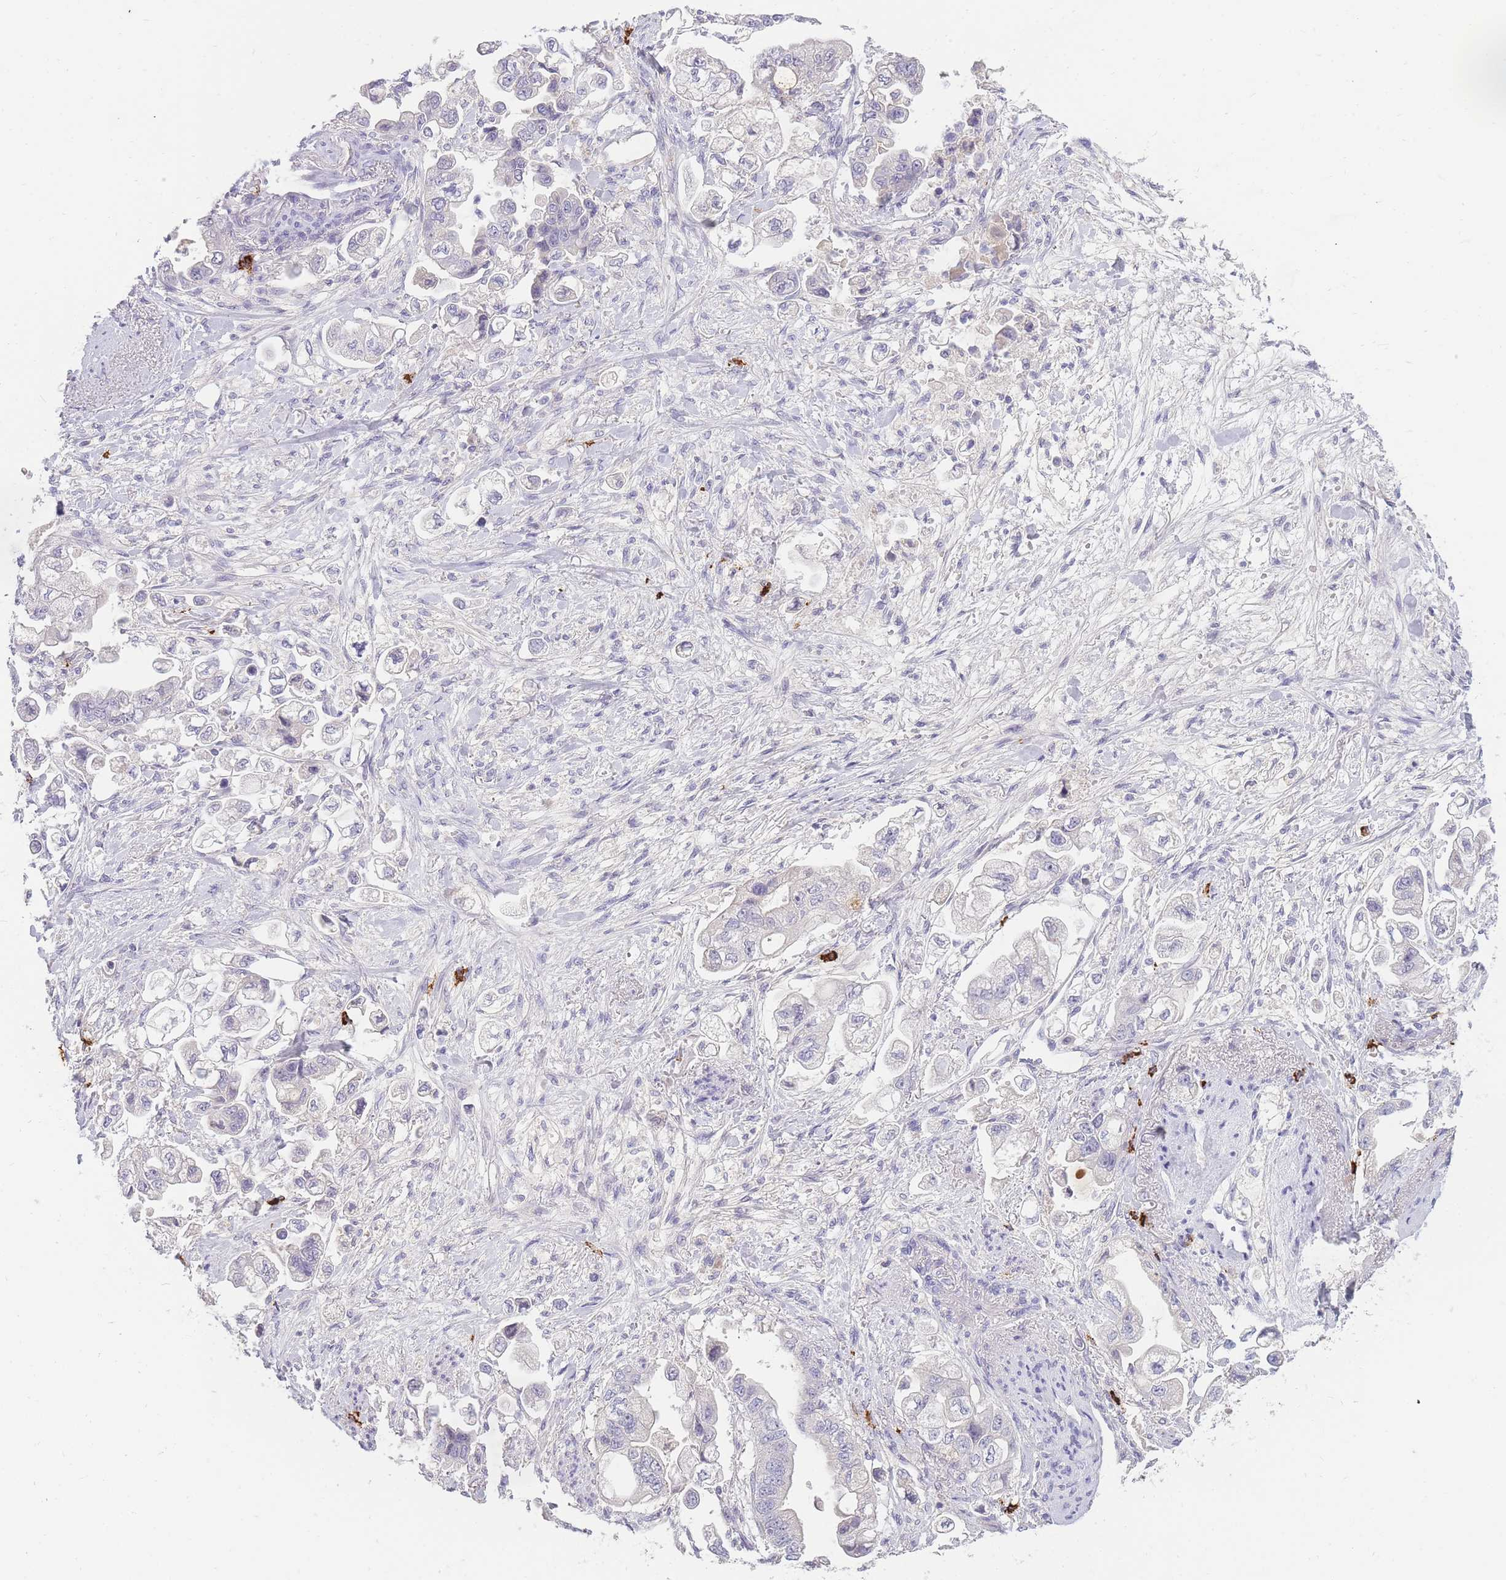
{"staining": {"intensity": "negative", "quantity": "none", "location": "none"}, "tissue": "stomach cancer", "cell_type": "Tumor cells", "image_type": "cancer", "snomed": [{"axis": "morphology", "description": "Adenocarcinoma, NOS"}, {"axis": "topography", "description": "Stomach"}], "caption": "Stomach adenocarcinoma was stained to show a protein in brown. There is no significant positivity in tumor cells.", "gene": "TPSD1", "patient": {"sex": "male", "age": 62}}